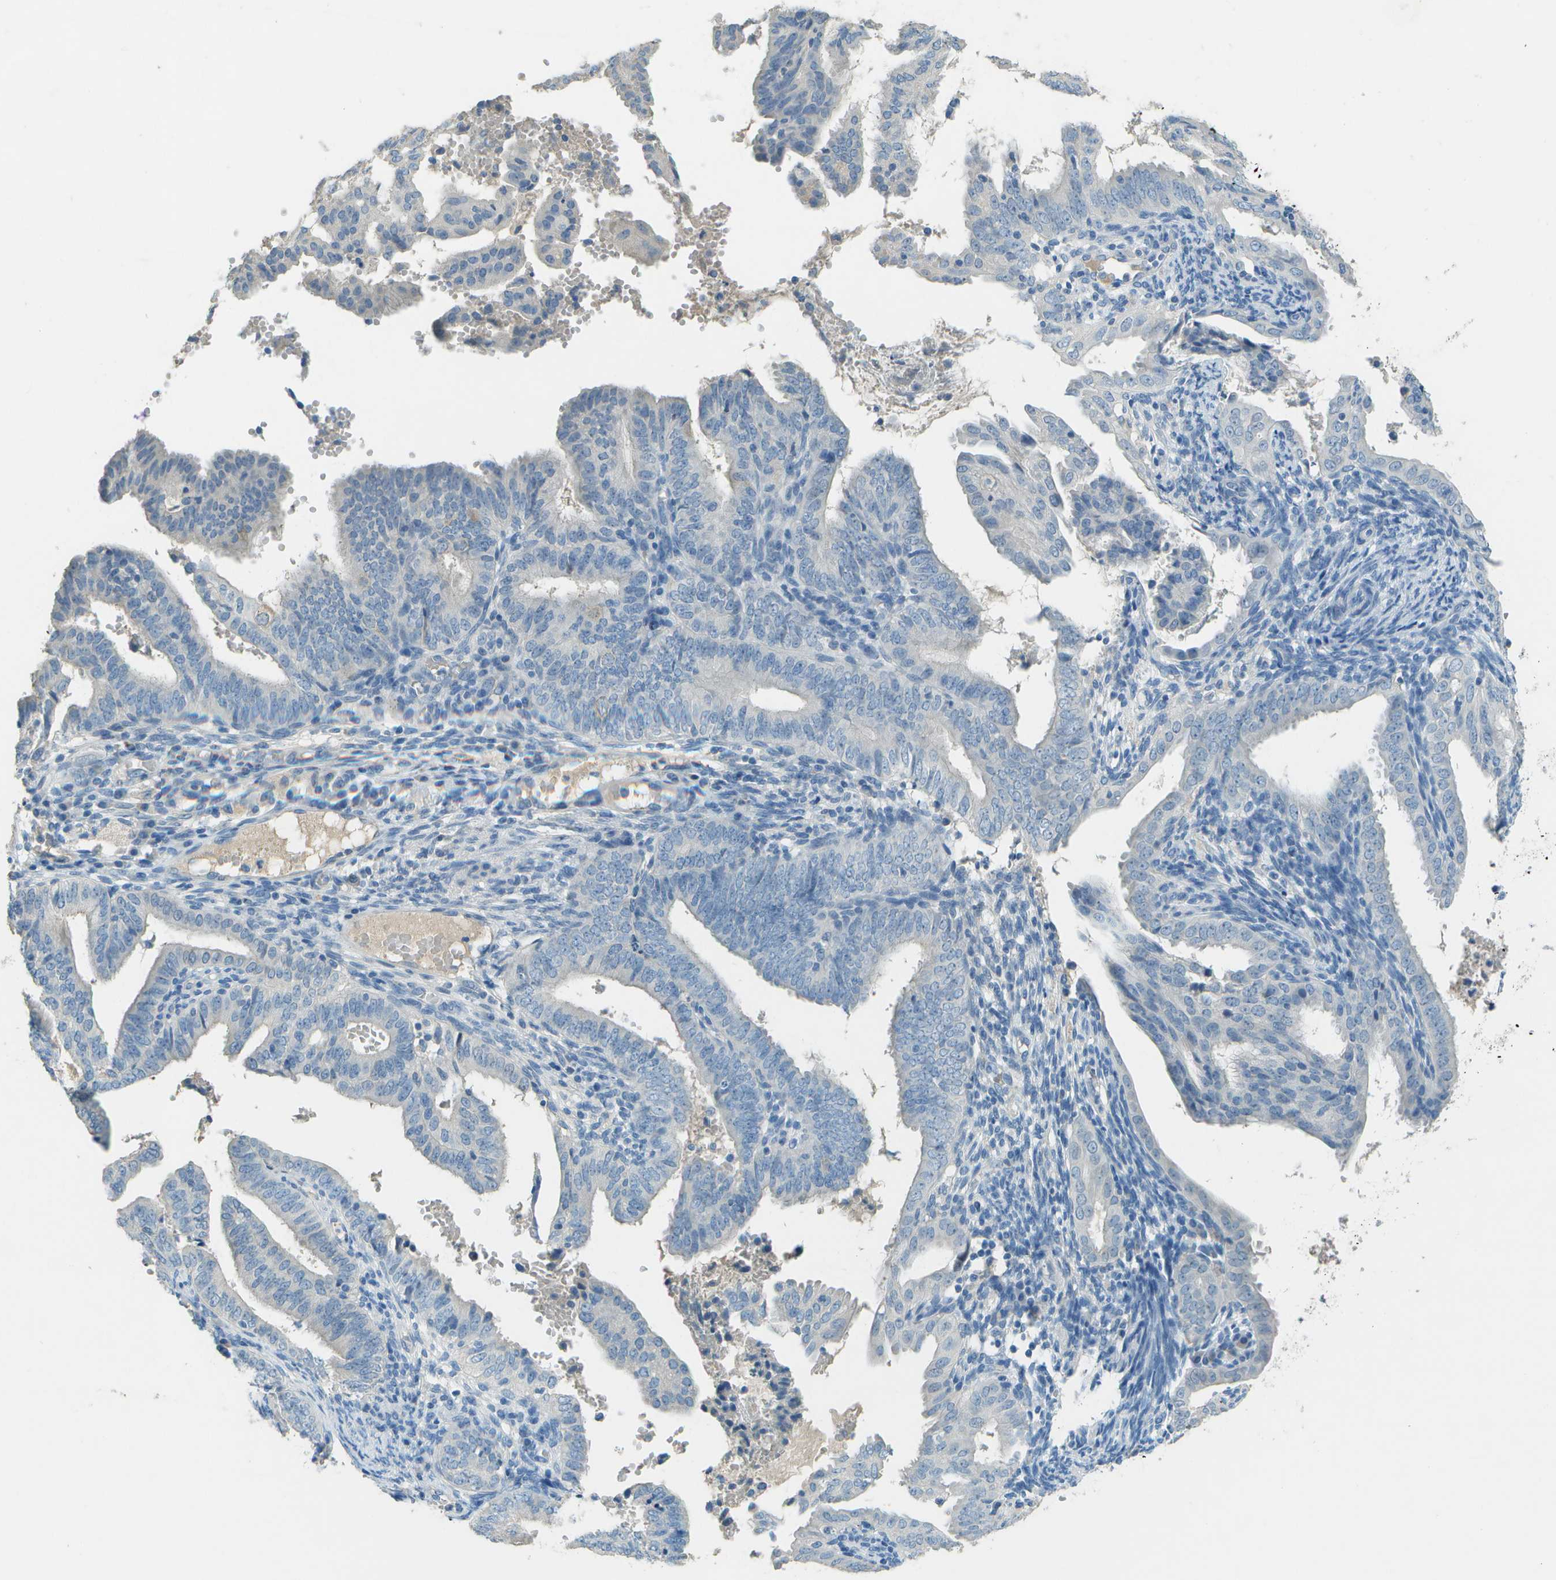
{"staining": {"intensity": "negative", "quantity": "none", "location": "none"}, "tissue": "endometrial cancer", "cell_type": "Tumor cells", "image_type": "cancer", "snomed": [{"axis": "morphology", "description": "Adenocarcinoma, NOS"}, {"axis": "topography", "description": "Endometrium"}], "caption": "Protein analysis of endometrial cancer exhibits no significant staining in tumor cells. (Brightfield microscopy of DAB IHC at high magnification).", "gene": "LGI2", "patient": {"sex": "female", "age": 58}}